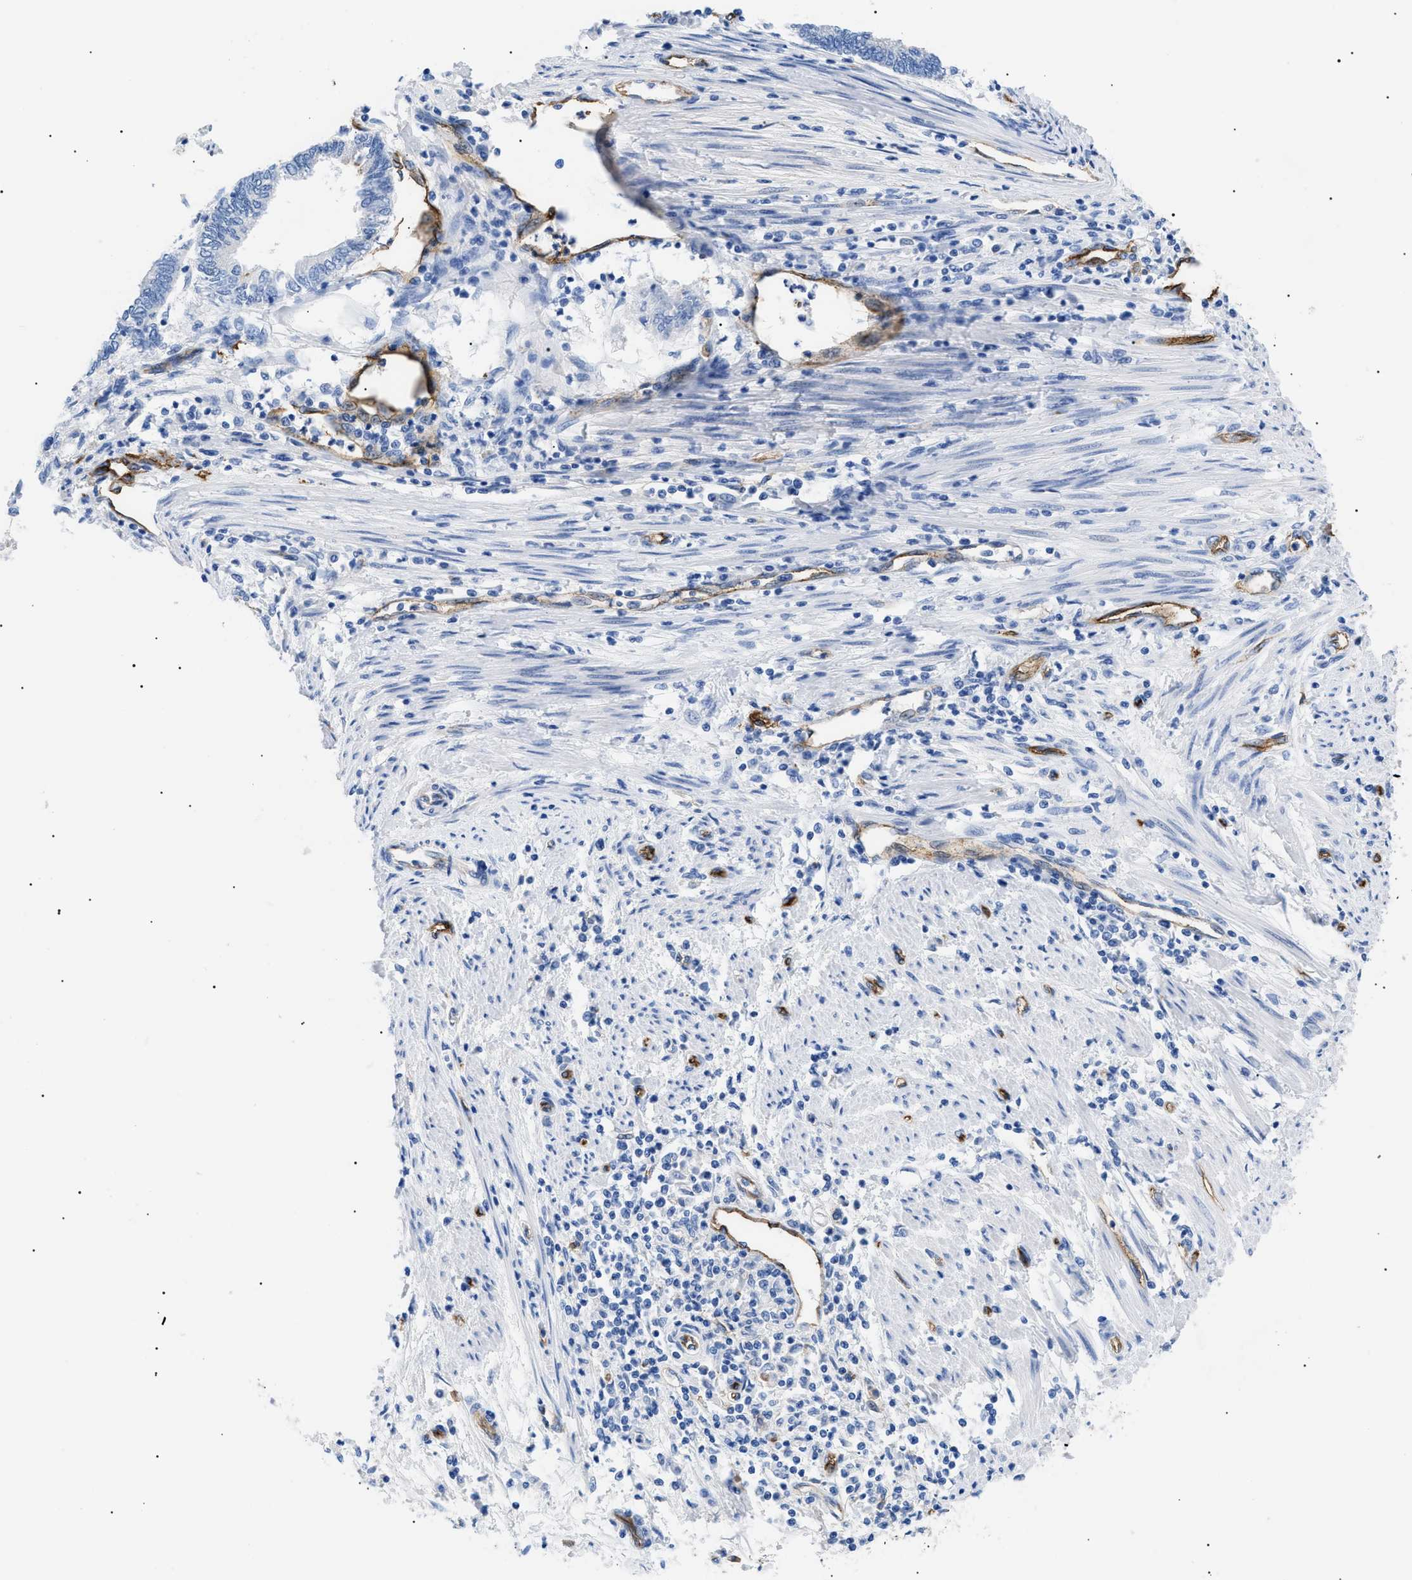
{"staining": {"intensity": "negative", "quantity": "none", "location": "none"}, "tissue": "endometrial cancer", "cell_type": "Tumor cells", "image_type": "cancer", "snomed": [{"axis": "morphology", "description": "Adenocarcinoma, NOS"}, {"axis": "topography", "description": "Uterus"}, {"axis": "topography", "description": "Endometrium"}], "caption": "Immunohistochemistry of endometrial cancer (adenocarcinoma) exhibits no positivity in tumor cells.", "gene": "PODXL", "patient": {"sex": "female", "age": 70}}